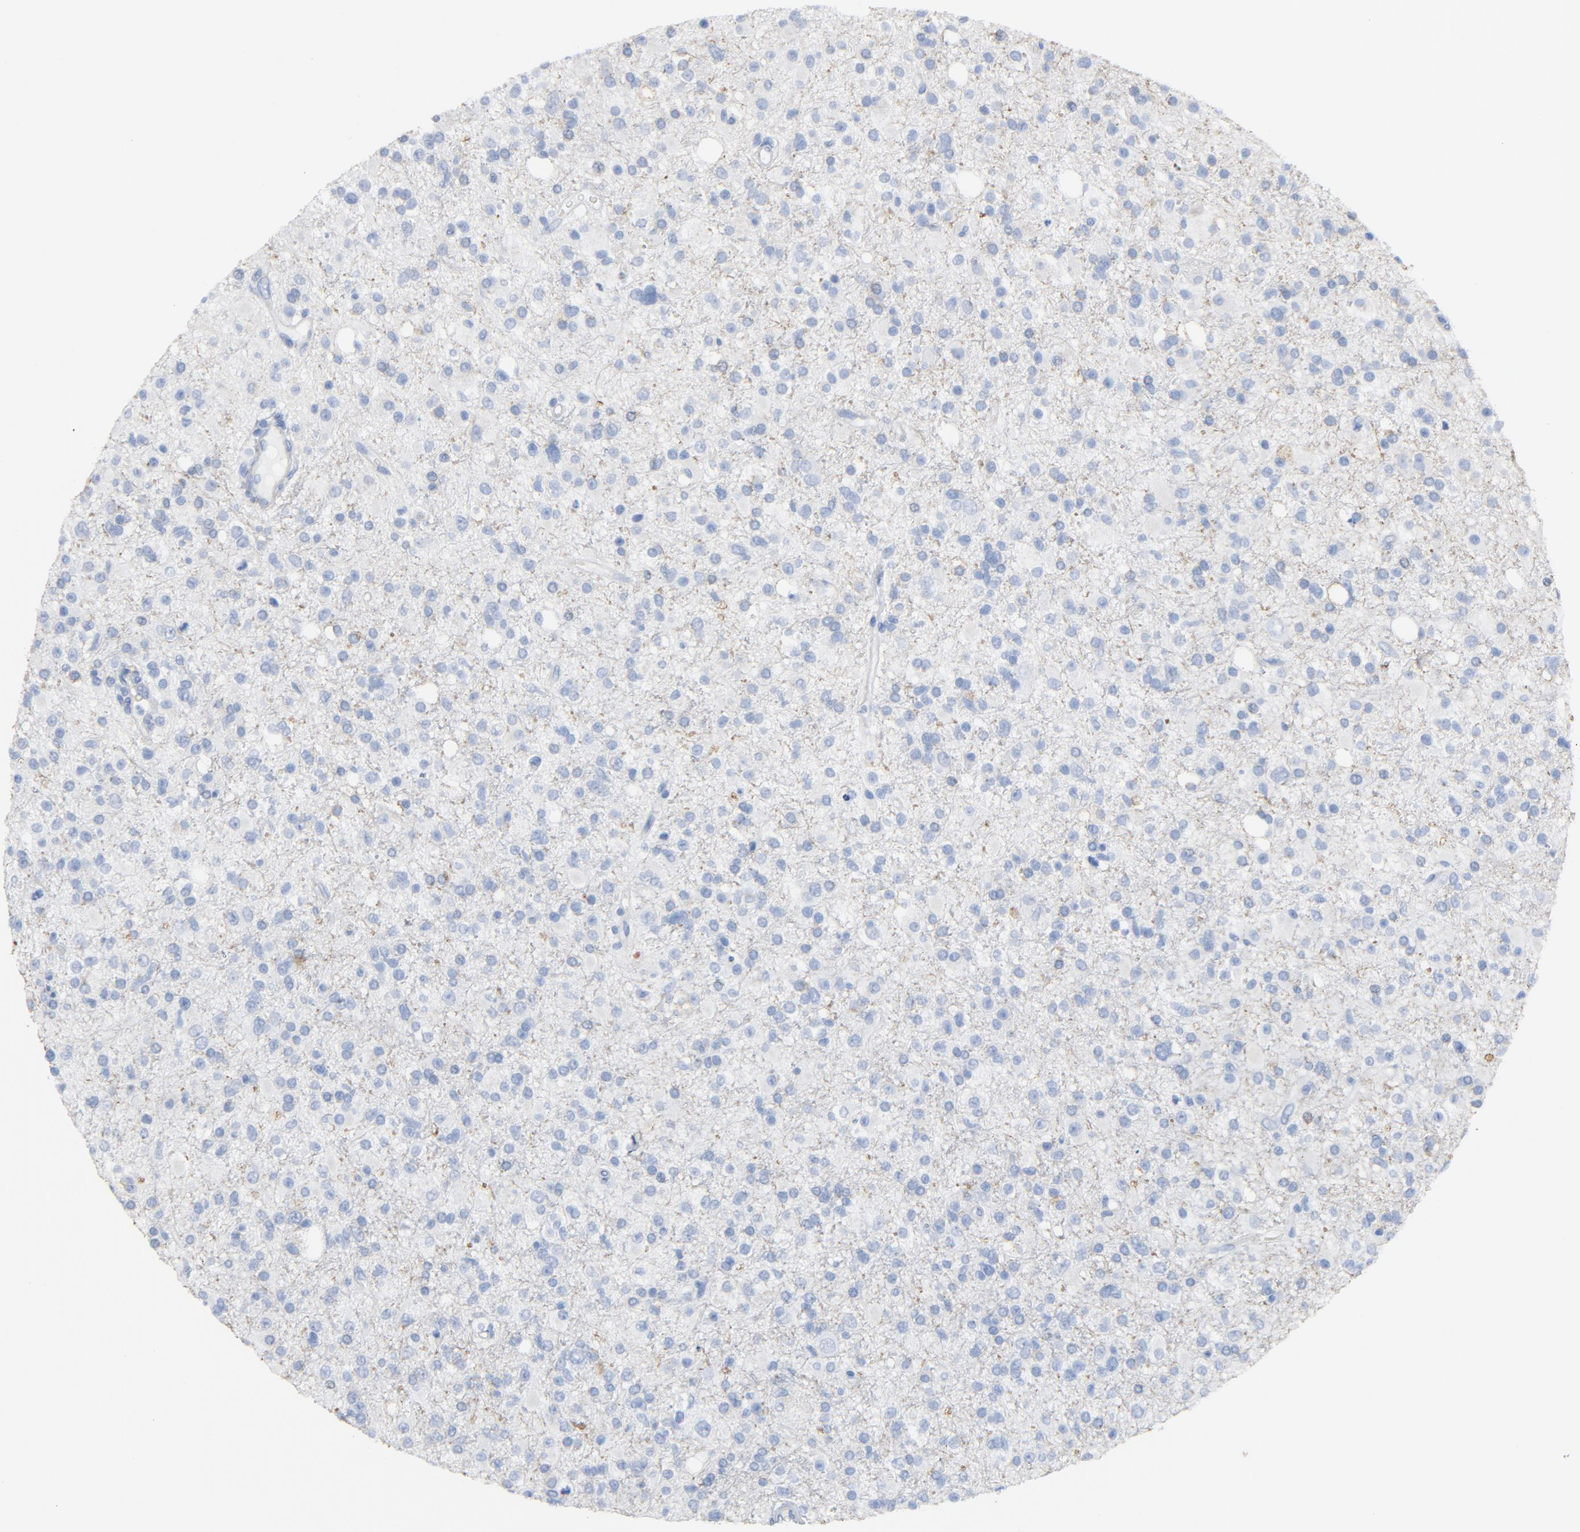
{"staining": {"intensity": "negative", "quantity": "none", "location": "none"}, "tissue": "glioma", "cell_type": "Tumor cells", "image_type": "cancer", "snomed": [{"axis": "morphology", "description": "Glioma, malignant, High grade"}, {"axis": "topography", "description": "Brain"}], "caption": "The immunohistochemistry (IHC) micrograph has no significant staining in tumor cells of malignant glioma (high-grade) tissue.", "gene": "C14orf119", "patient": {"sex": "male", "age": 33}}